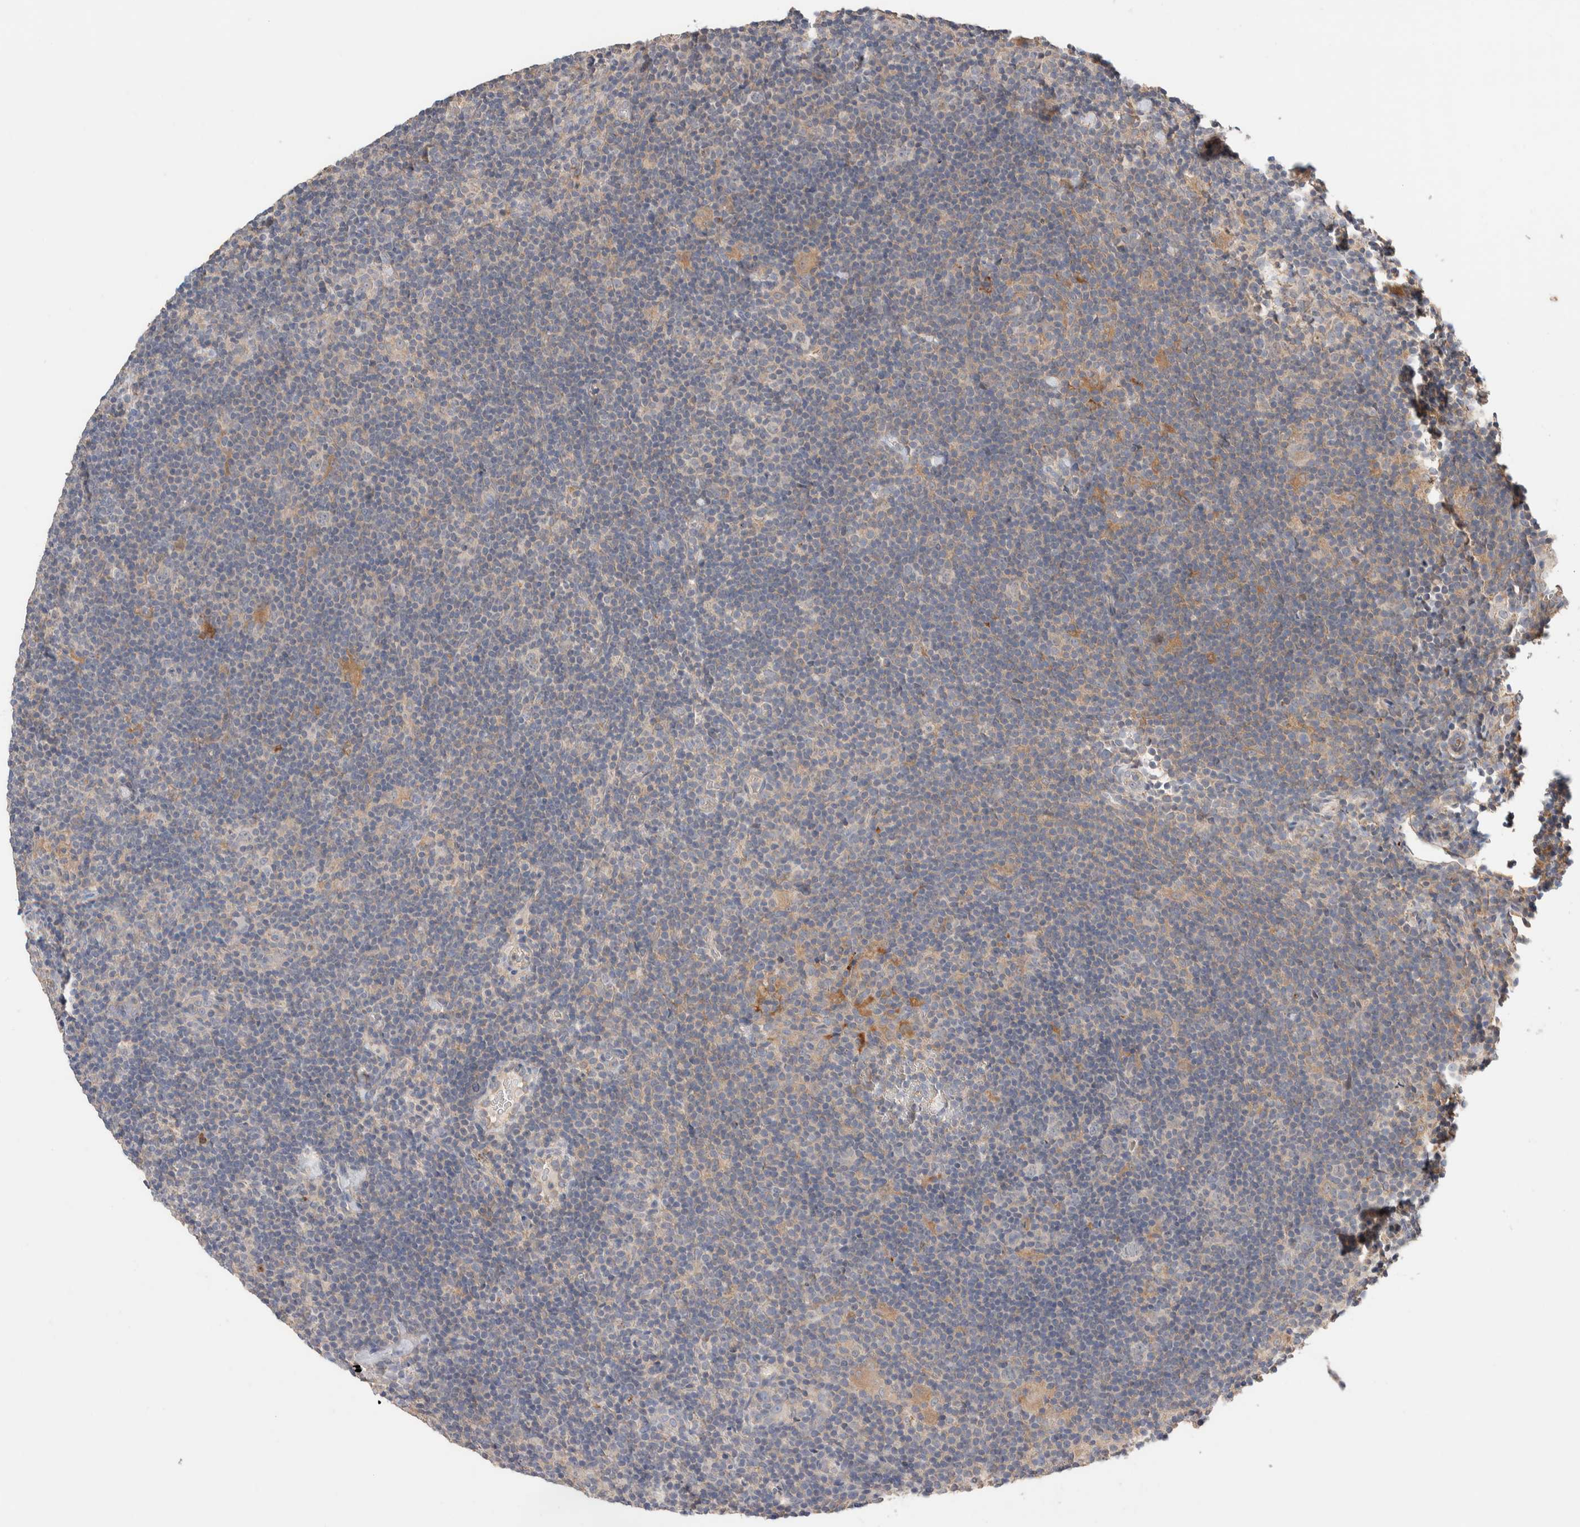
{"staining": {"intensity": "negative", "quantity": "none", "location": "none"}, "tissue": "lymphoma", "cell_type": "Tumor cells", "image_type": "cancer", "snomed": [{"axis": "morphology", "description": "Hodgkin's disease, NOS"}, {"axis": "topography", "description": "Lymph node"}], "caption": "Immunohistochemistry (IHC) micrograph of neoplastic tissue: human Hodgkin's disease stained with DAB (3,3'-diaminobenzidine) reveals no significant protein positivity in tumor cells. (Stains: DAB (3,3'-diaminobenzidine) IHC with hematoxylin counter stain, Microscopy: brightfield microscopy at high magnification).", "gene": "WDR91", "patient": {"sex": "female", "age": 57}}